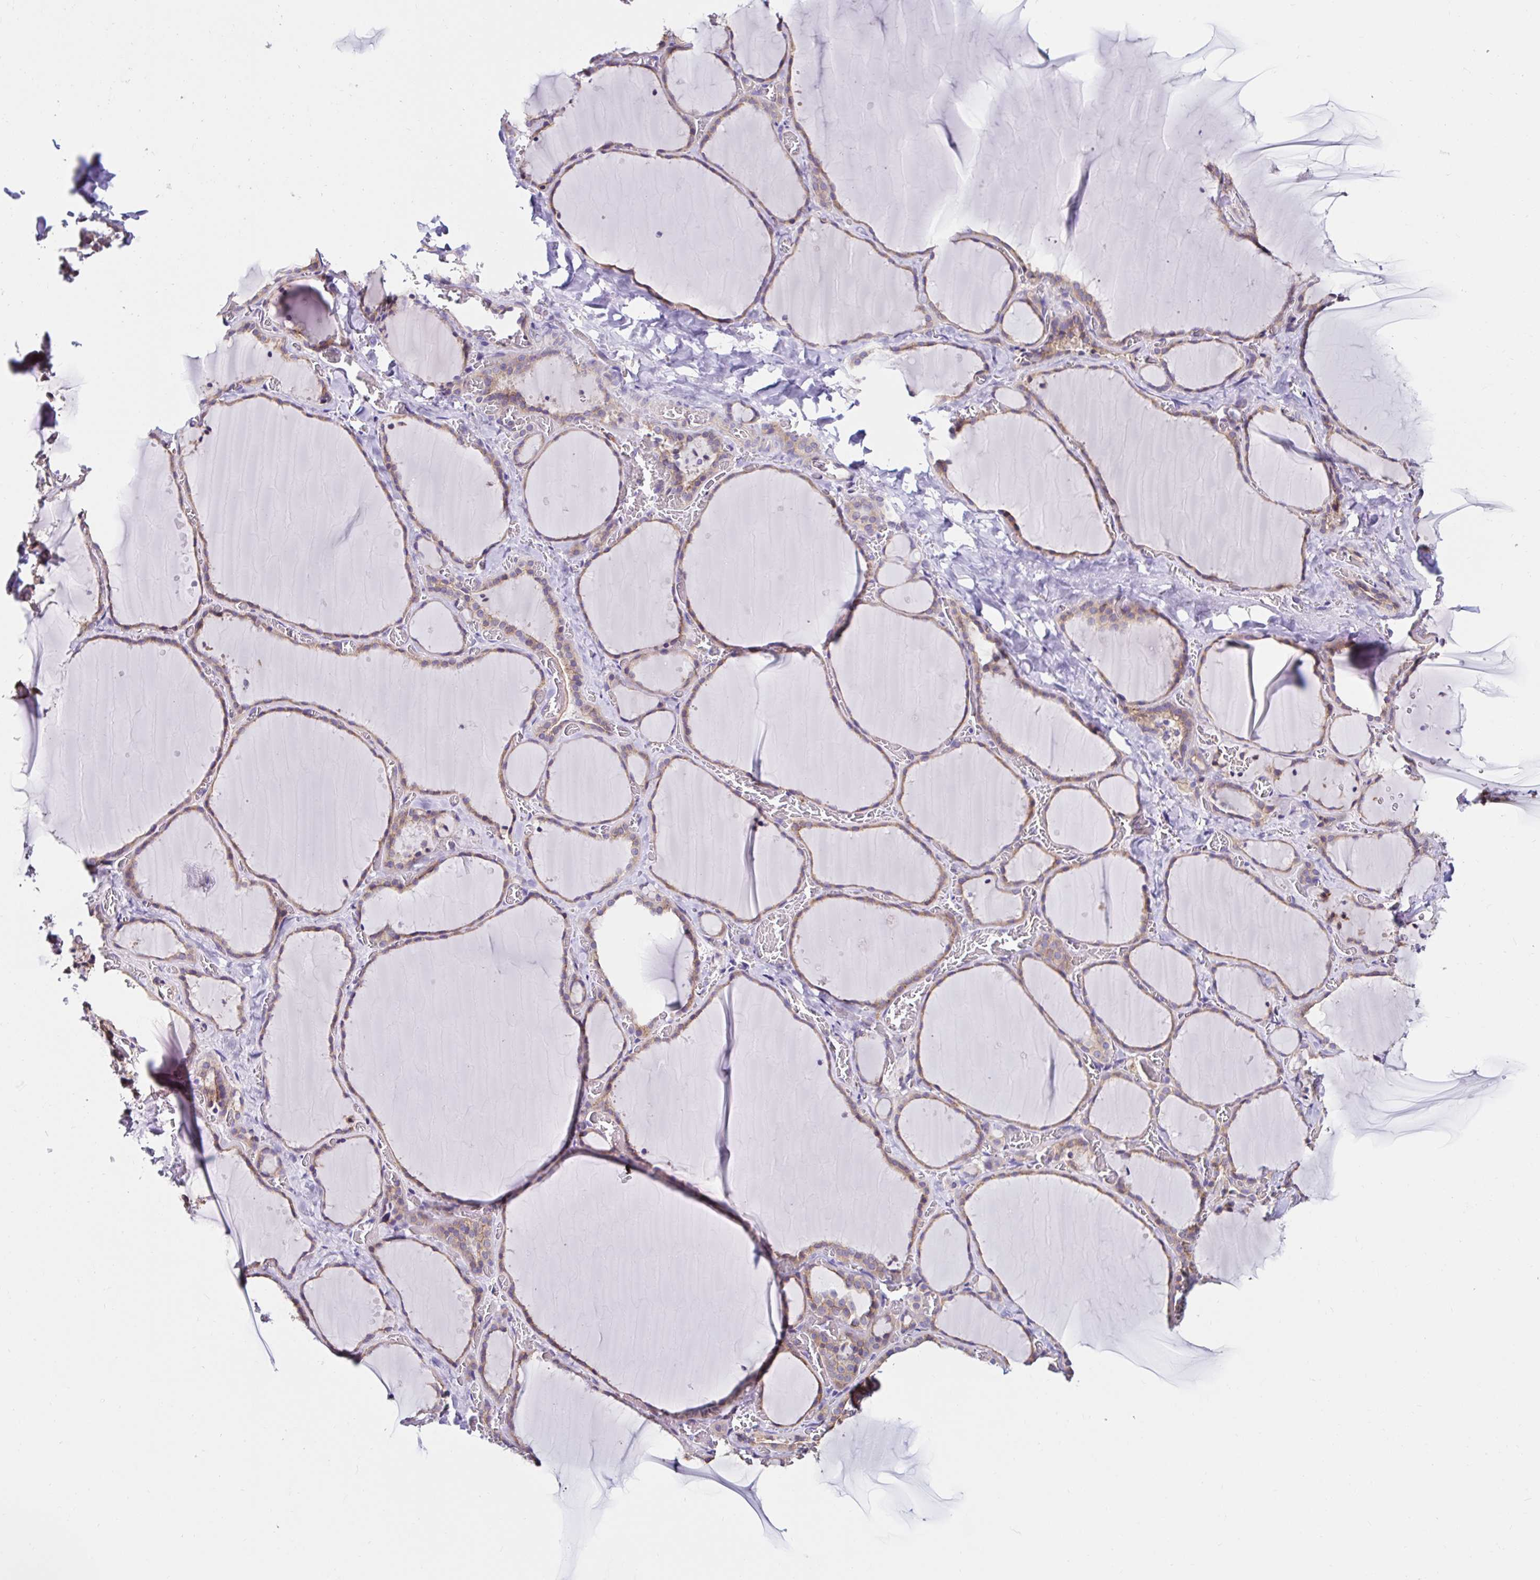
{"staining": {"intensity": "weak", "quantity": ">75%", "location": "cytoplasmic/membranous"}, "tissue": "thyroid gland", "cell_type": "Glandular cells", "image_type": "normal", "snomed": [{"axis": "morphology", "description": "Normal tissue, NOS"}, {"axis": "topography", "description": "Thyroid gland"}], "caption": "Immunohistochemical staining of normal human thyroid gland reveals >75% levels of weak cytoplasmic/membranous protein expression in approximately >75% of glandular cells. (DAB (3,3'-diaminobenzidine) = brown stain, brightfield microscopy at high magnification).", "gene": "VSIG2", "patient": {"sex": "female", "age": 36}}